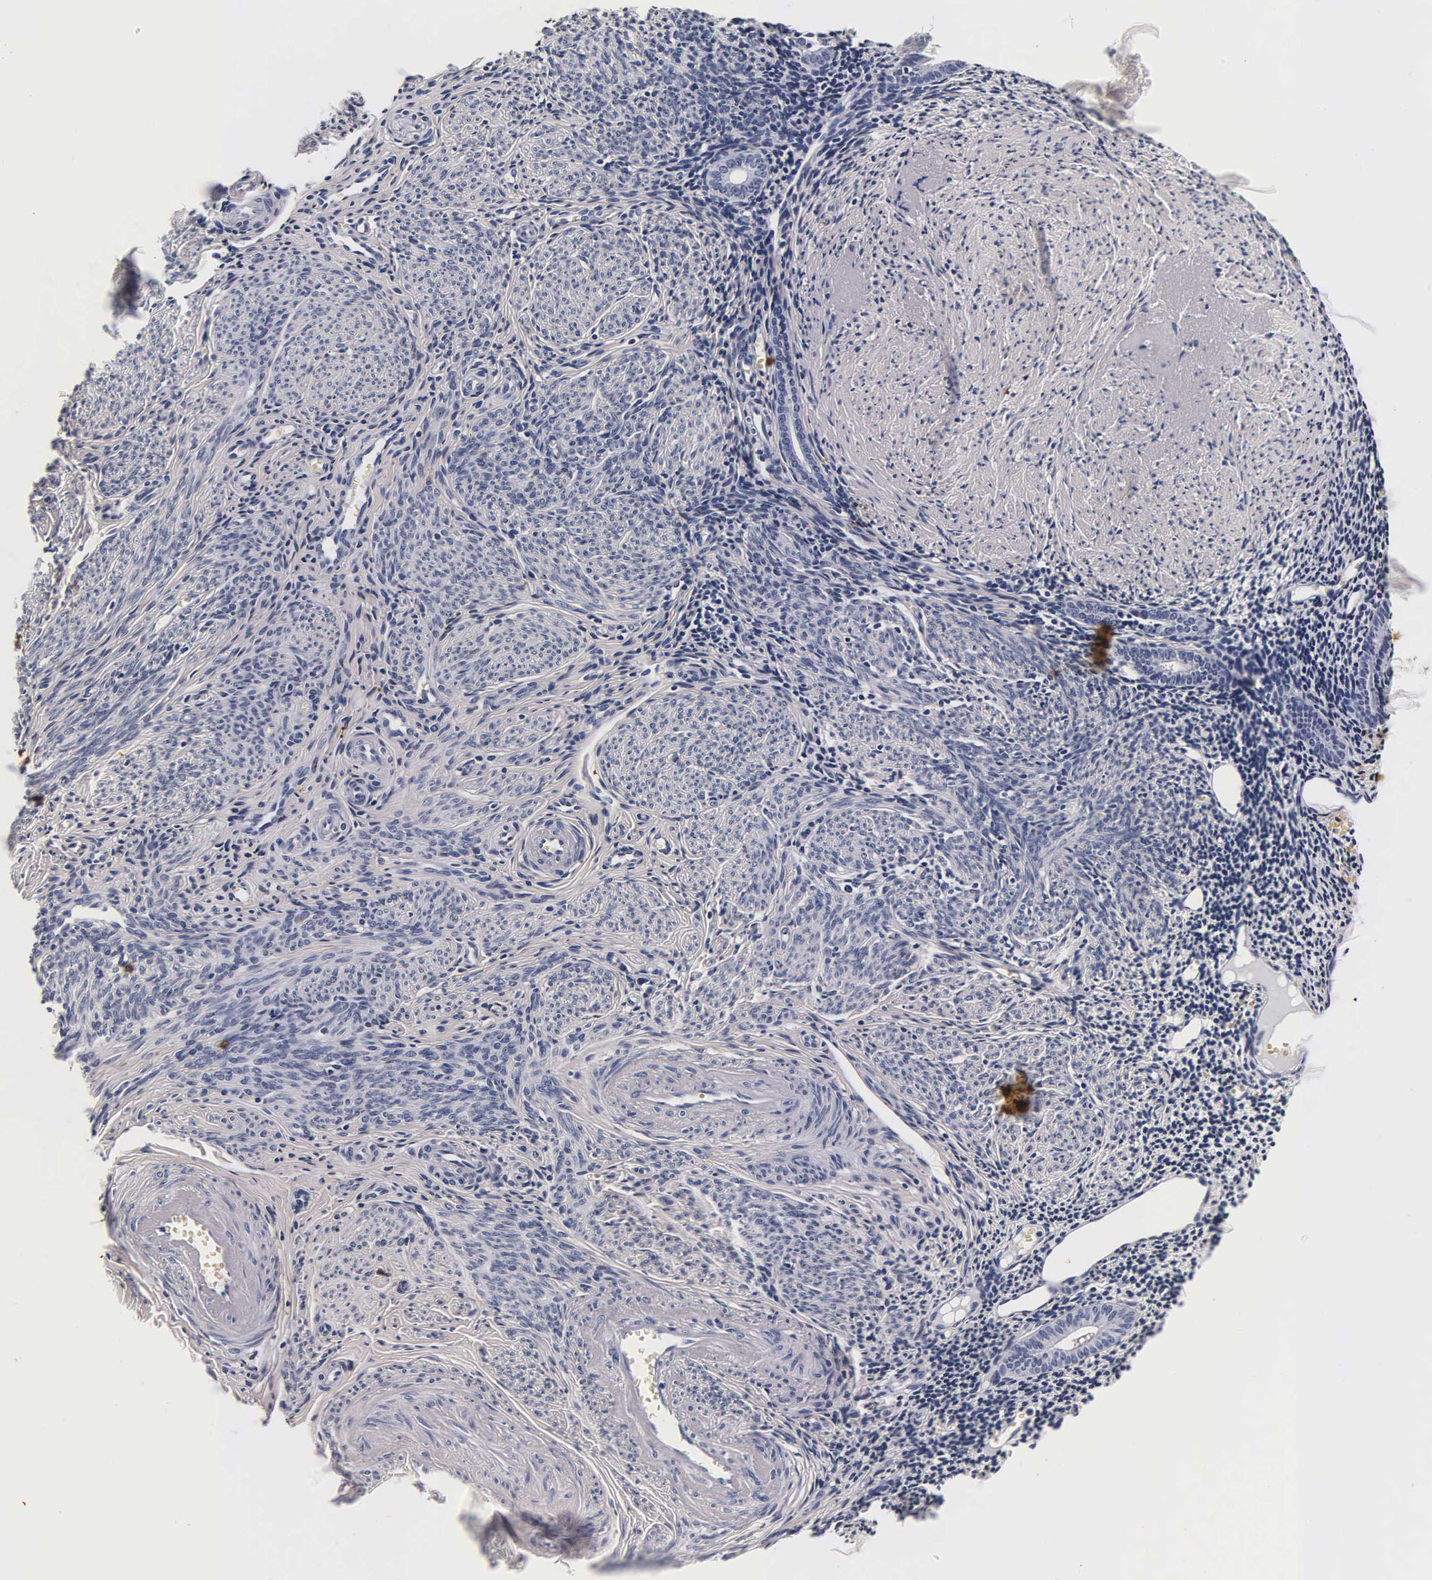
{"staining": {"intensity": "negative", "quantity": "none", "location": "none"}, "tissue": "endometrium", "cell_type": "Cells in endometrial stroma", "image_type": "normal", "snomed": [{"axis": "morphology", "description": "Normal tissue, NOS"}, {"axis": "morphology", "description": "Neoplasm, benign, NOS"}, {"axis": "topography", "description": "Uterus"}], "caption": "Photomicrograph shows no protein staining in cells in endometrial stroma of benign endometrium. (DAB (3,3'-diaminobenzidine) IHC, high magnification).", "gene": "TG", "patient": {"sex": "female", "age": 55}}